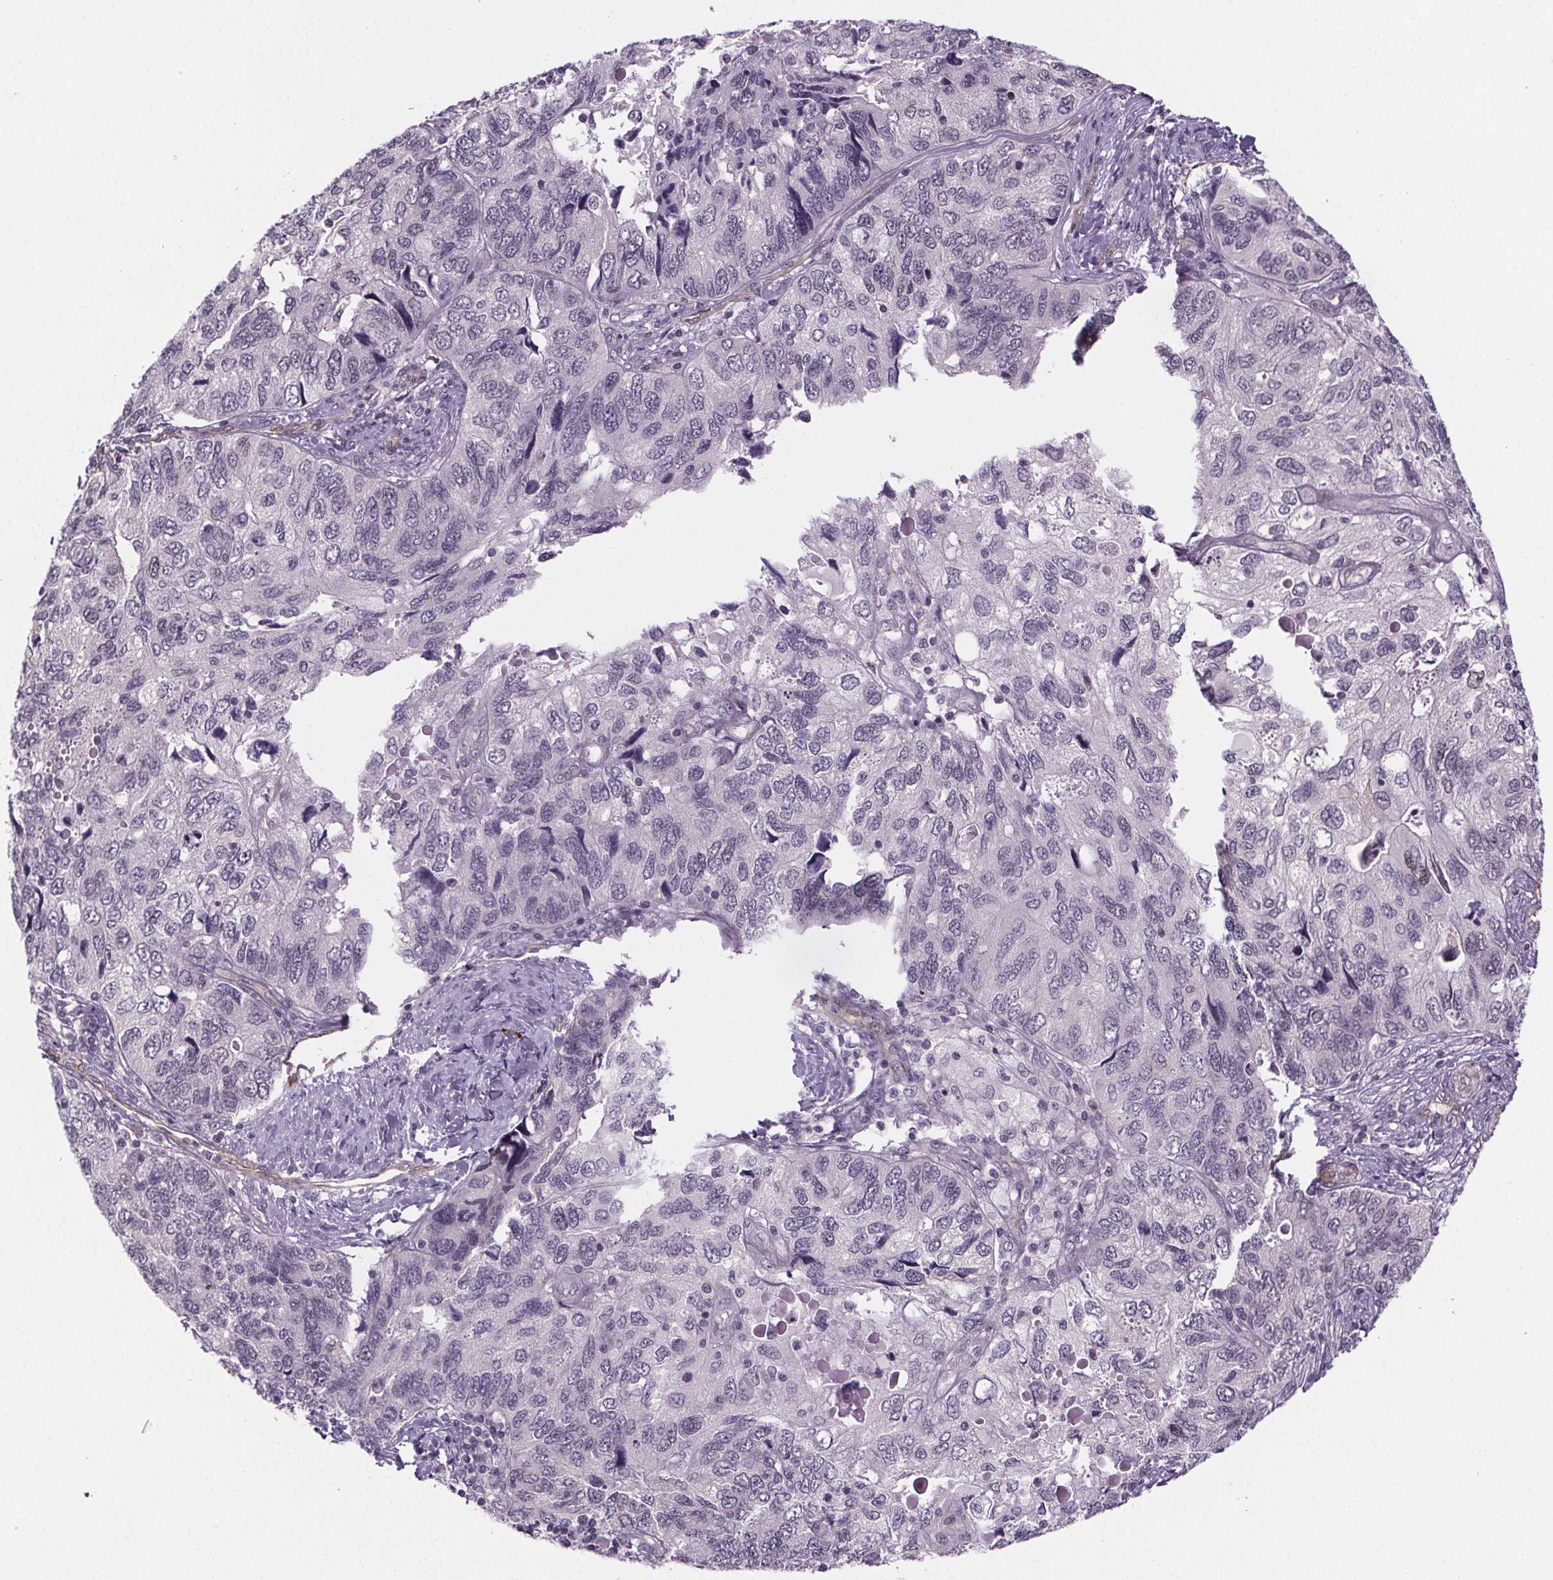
{"staining": {"intensity": "negative", "quantity": "none", "location": "none"}, "tissue": "endometrial cancer", "cell_type": "Tumor cells", "image_type": "cancer", "snomed": [{"axis": "morphology", "description": "Carcinoma, NOS"}, {"axis": "topography", "description": "Uterus"}], "caption": "Tumor cells show no significant expression in endometrial cancer (carcinoma).", "gene": "TTC12", "patient": {"sex": "female", "age": 76}}